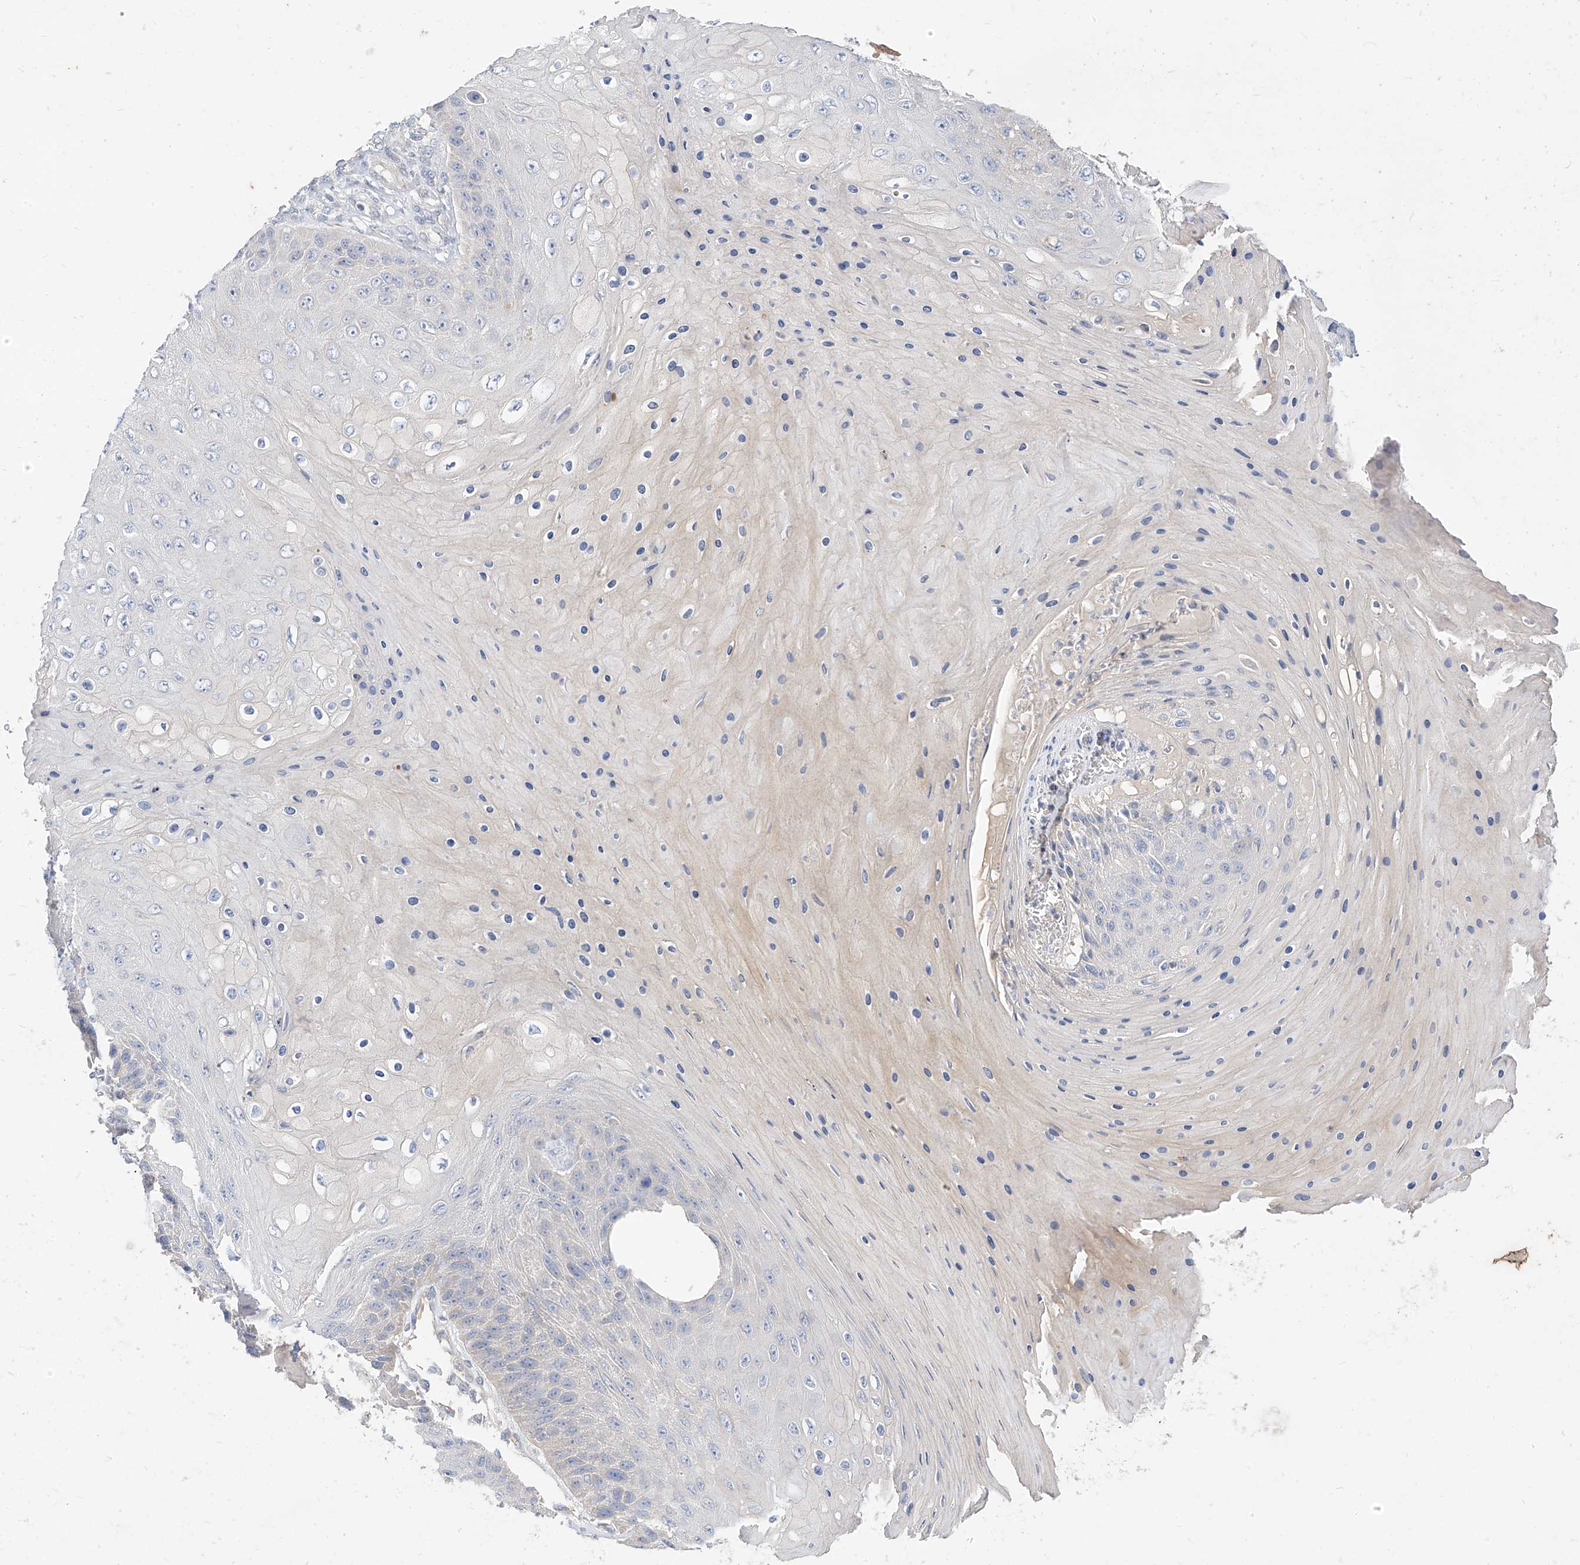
{"staining": {"intensity": "weak", "quantity": "<25%", "location": "cytoplasmic/membranous"}, "tissue": "skin cancer", "cell_type": "Tumor cells", "image_type": "cancer", "snomed": [{"axis": "morphology", "description": "Squamous cell carcinoma, NOS"}, {"axis": "topography", "description": "Skin"}], "caption": "Immunohistochemical staining of squamous cell carcinoma (skin) shows no significant expression in tumor cells.", "gene": "RASA2", "patient": {"sex": "female", "age": 88}}